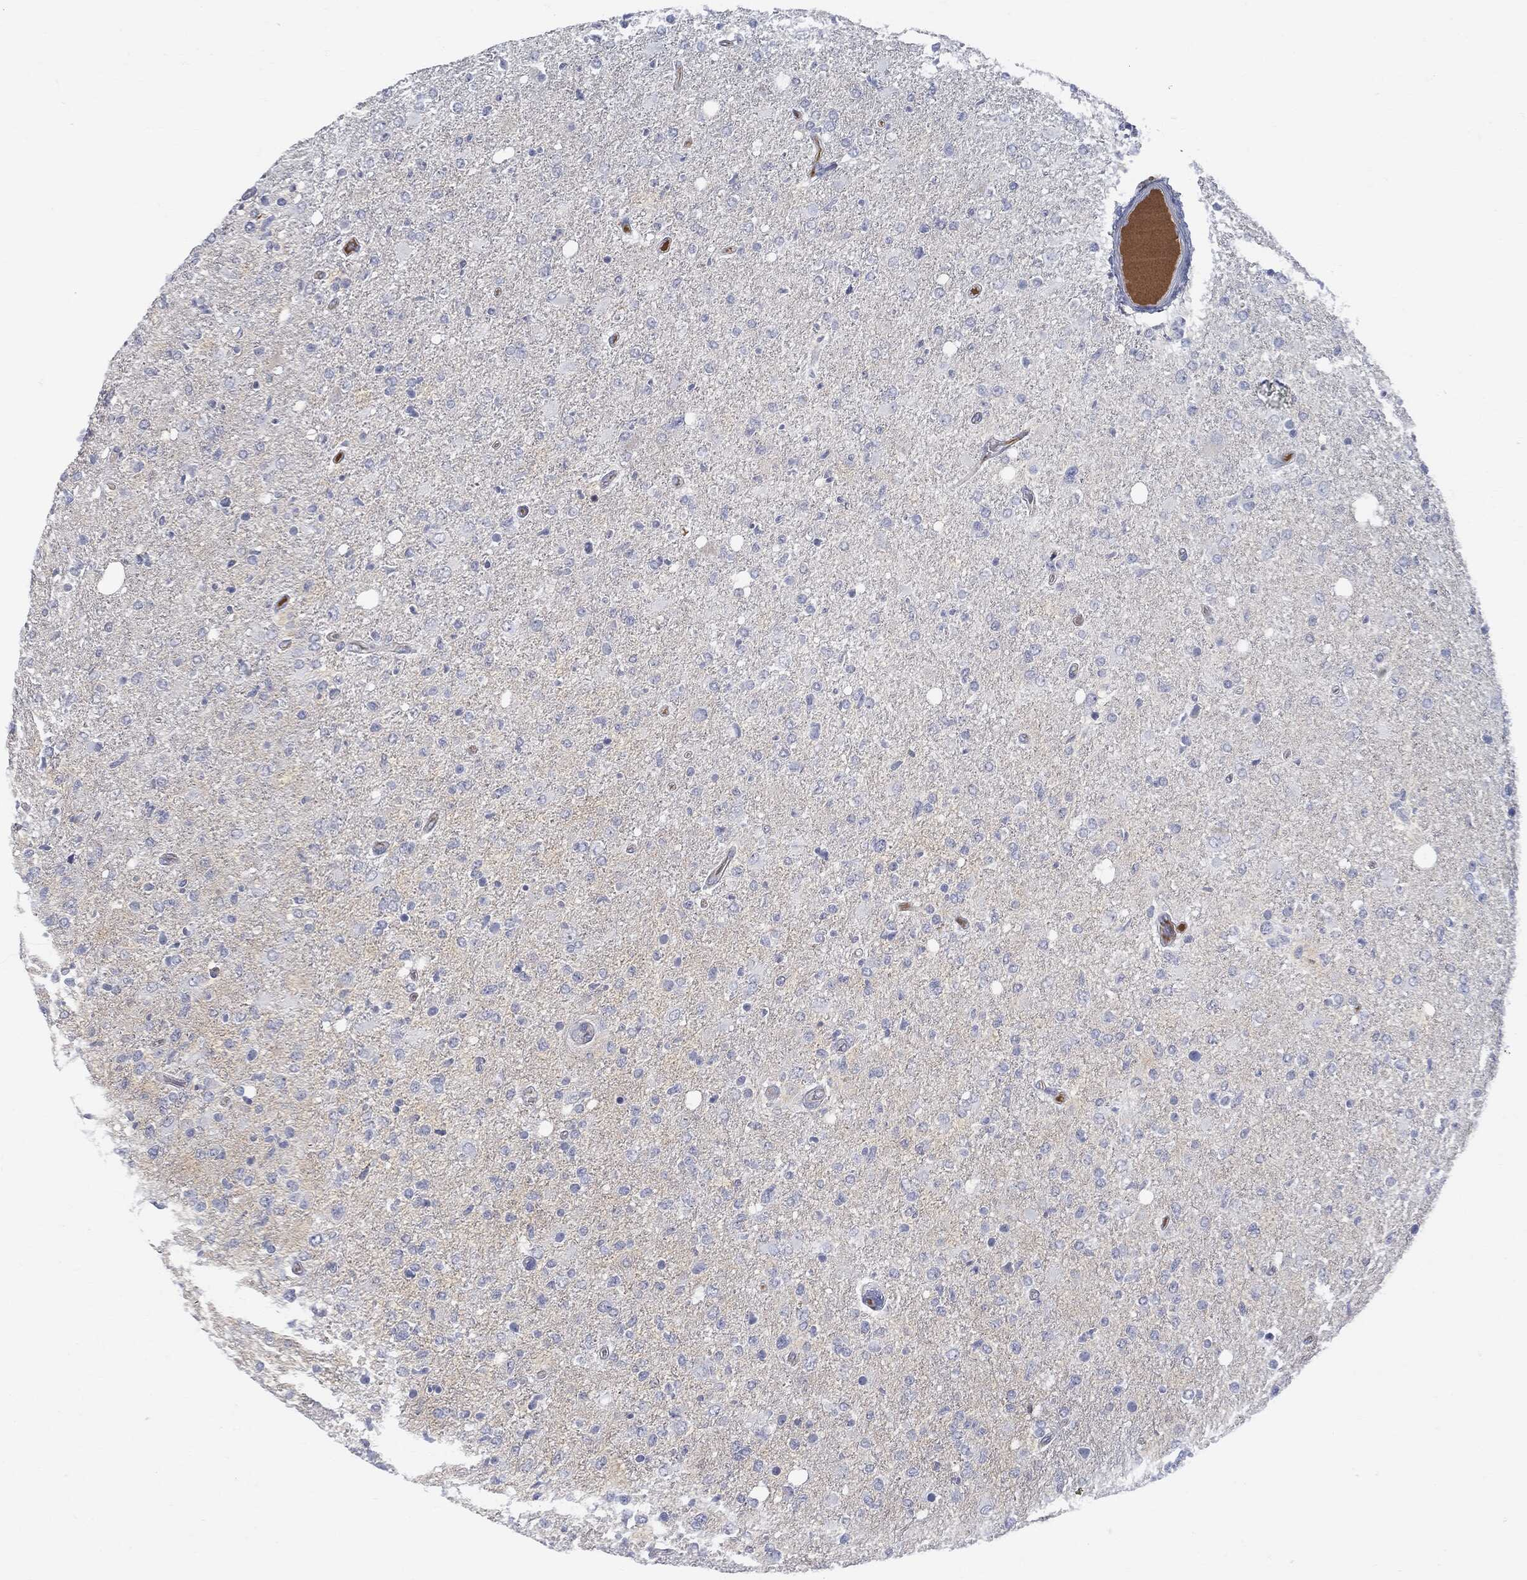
{"staining": {"intensity": "negative", "quantity": "none", "location": "none"}, "tissue": "glioma", "cell_type": "Tumor cells", "image_type": "cancer", "snomed": [{"axis": "morphology", "description": "Glioma, malignant, High grade"}, {"axis": "topography", "description": "Cerebral cortex"}], "caption": "An IHC image of glioma is shown. There is no staining in tumor cells of glioma.", "gene": "BTK", "patient": {"sex": "male", "age": 70}}